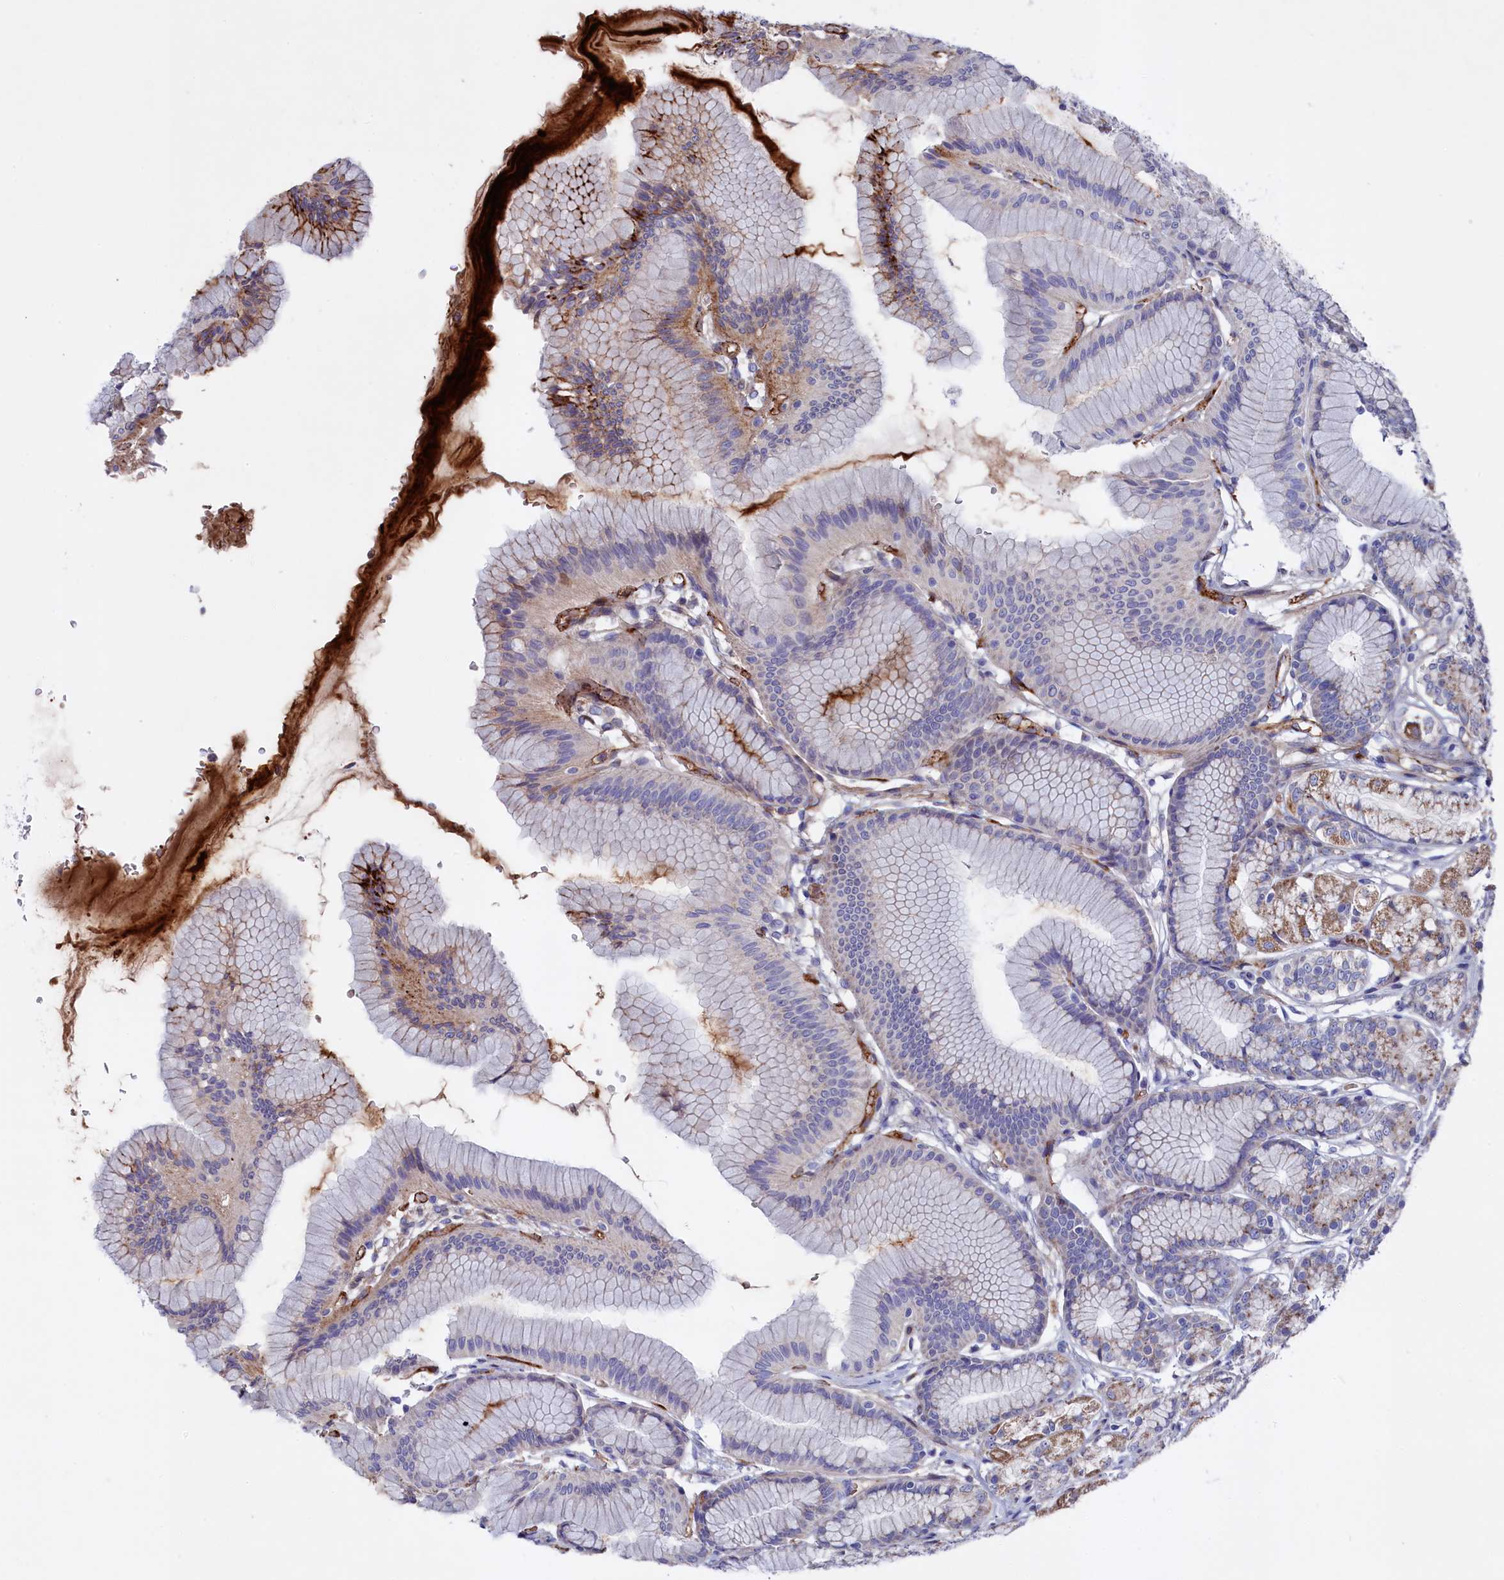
{"staining": {"intensity": "moderate", "quantity": "25%-75%", "location": "cytoplasmic/membranous"}, "tissue": "stomach", "cell_type": "Glandular cells", "image_type": "normal", "snomed": [{"axis": "morphology", "description": "Normal tissue, NOS"}, {"axis": "morphology", "description": "Adenocarcinoma, NOS"}, {"axis": "morphology", "description": "Adenocarcinoma, High grade"}, {"axis": "topography", "description": "Stomach, upper"}, {"axis": "topography", "description": "Stomach"}], "caption": "Glandular cells exhibit medium levels of moderate cytoplasmic/membranous expression in about 25%-75% of cells in normal stomach.", "gene": "GPR108", "patient": {"sex": "female", "age": 65}}